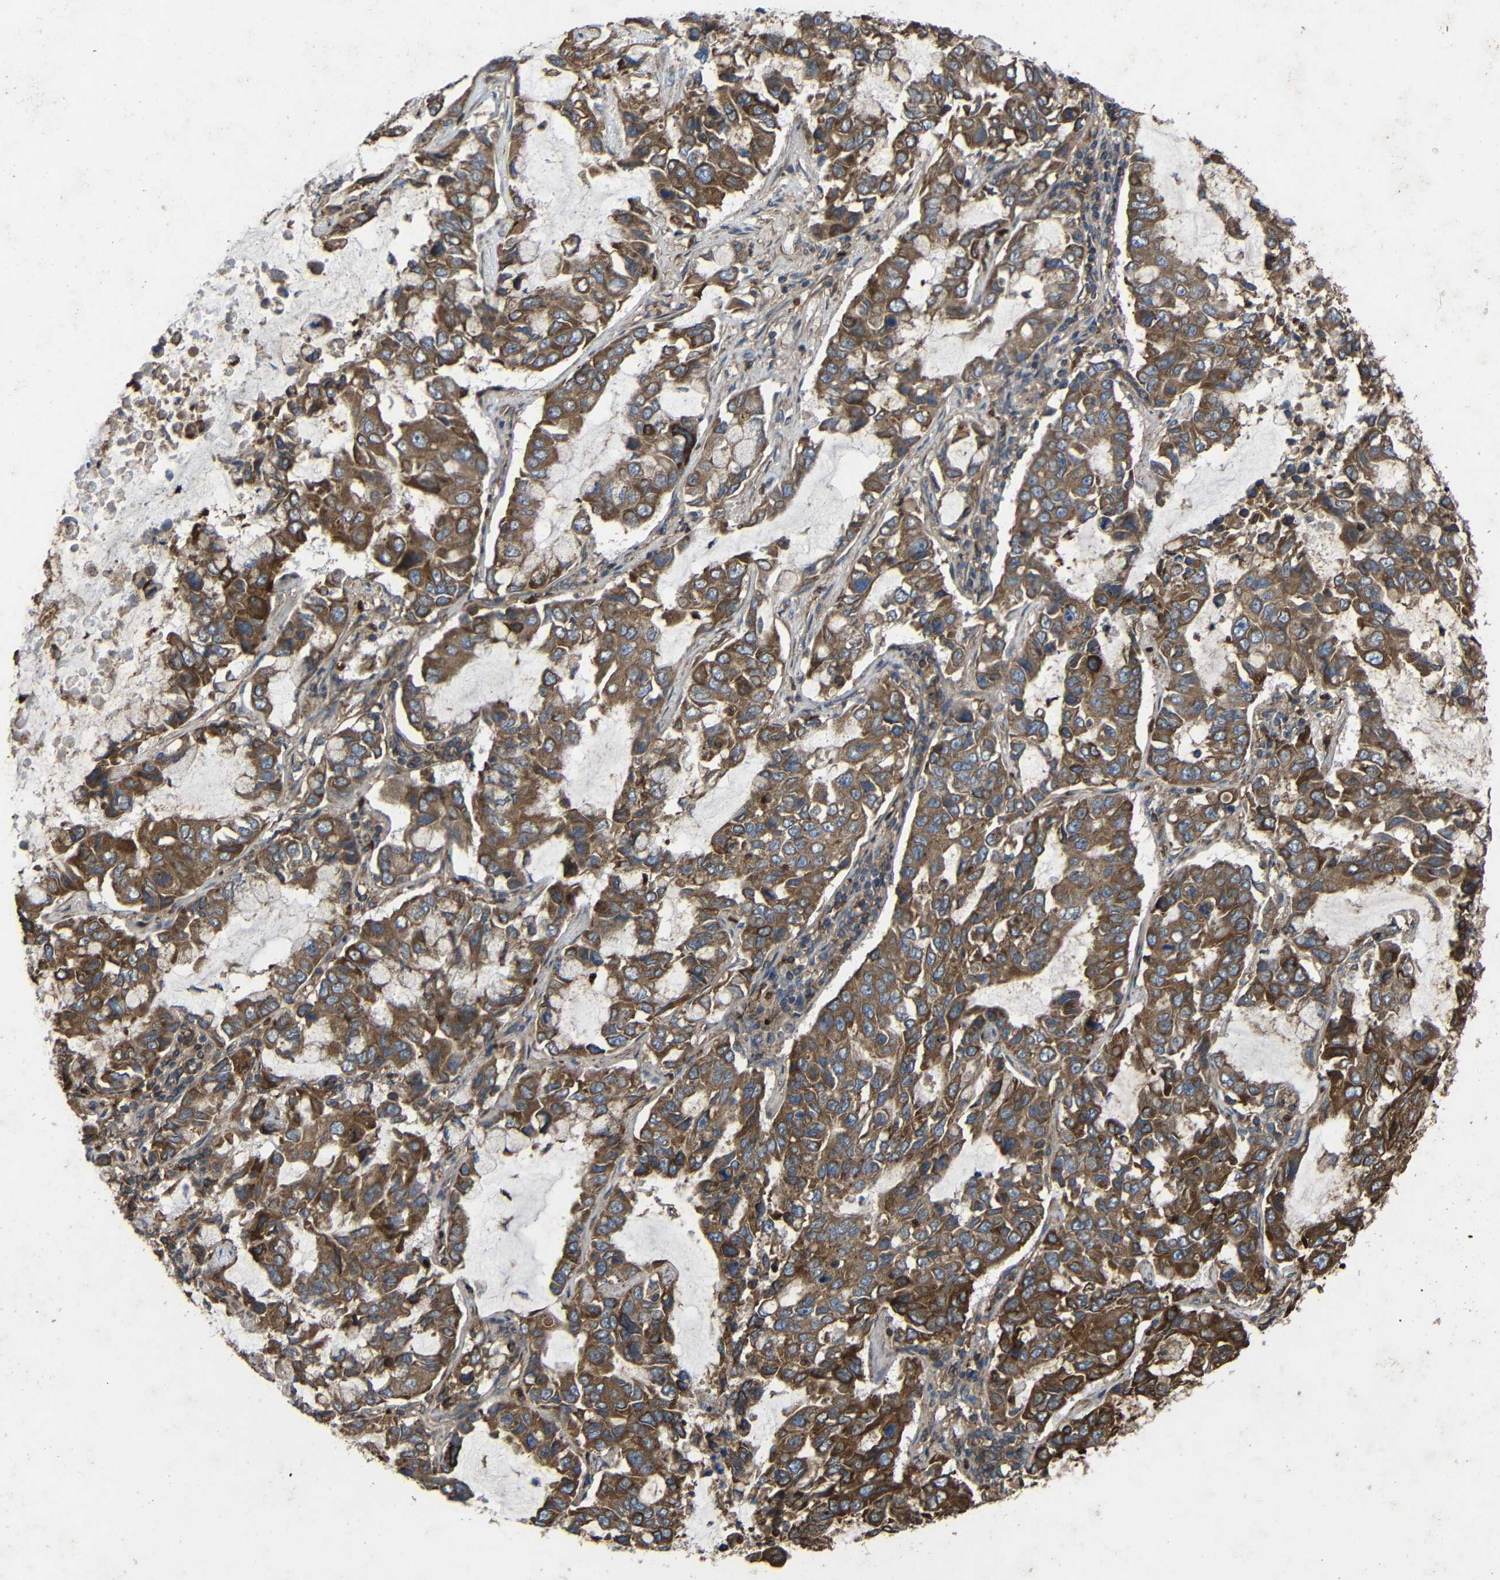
{"staining": {"intensity": "strong", "quantity": ">75%", "location": "cytoplasmic/membranous"}, "tissue": "lung cancer", "cell_type": "Tumor cells", "image_type": "cancer", "snomed": [{"axis": "morphology", "description": "Adenocarcinoma, NOS"}, {"axis": "topography", "description": "Lung"}], "caption": "Adenocarcinoma (lung) was stained to show a protein in brown. There is high levels of strong cytoplasmic/membranous expression in approximately >75% of tumor cells.", "gene": "TREM2", "patient": {"sex": "male", "age": 64}}